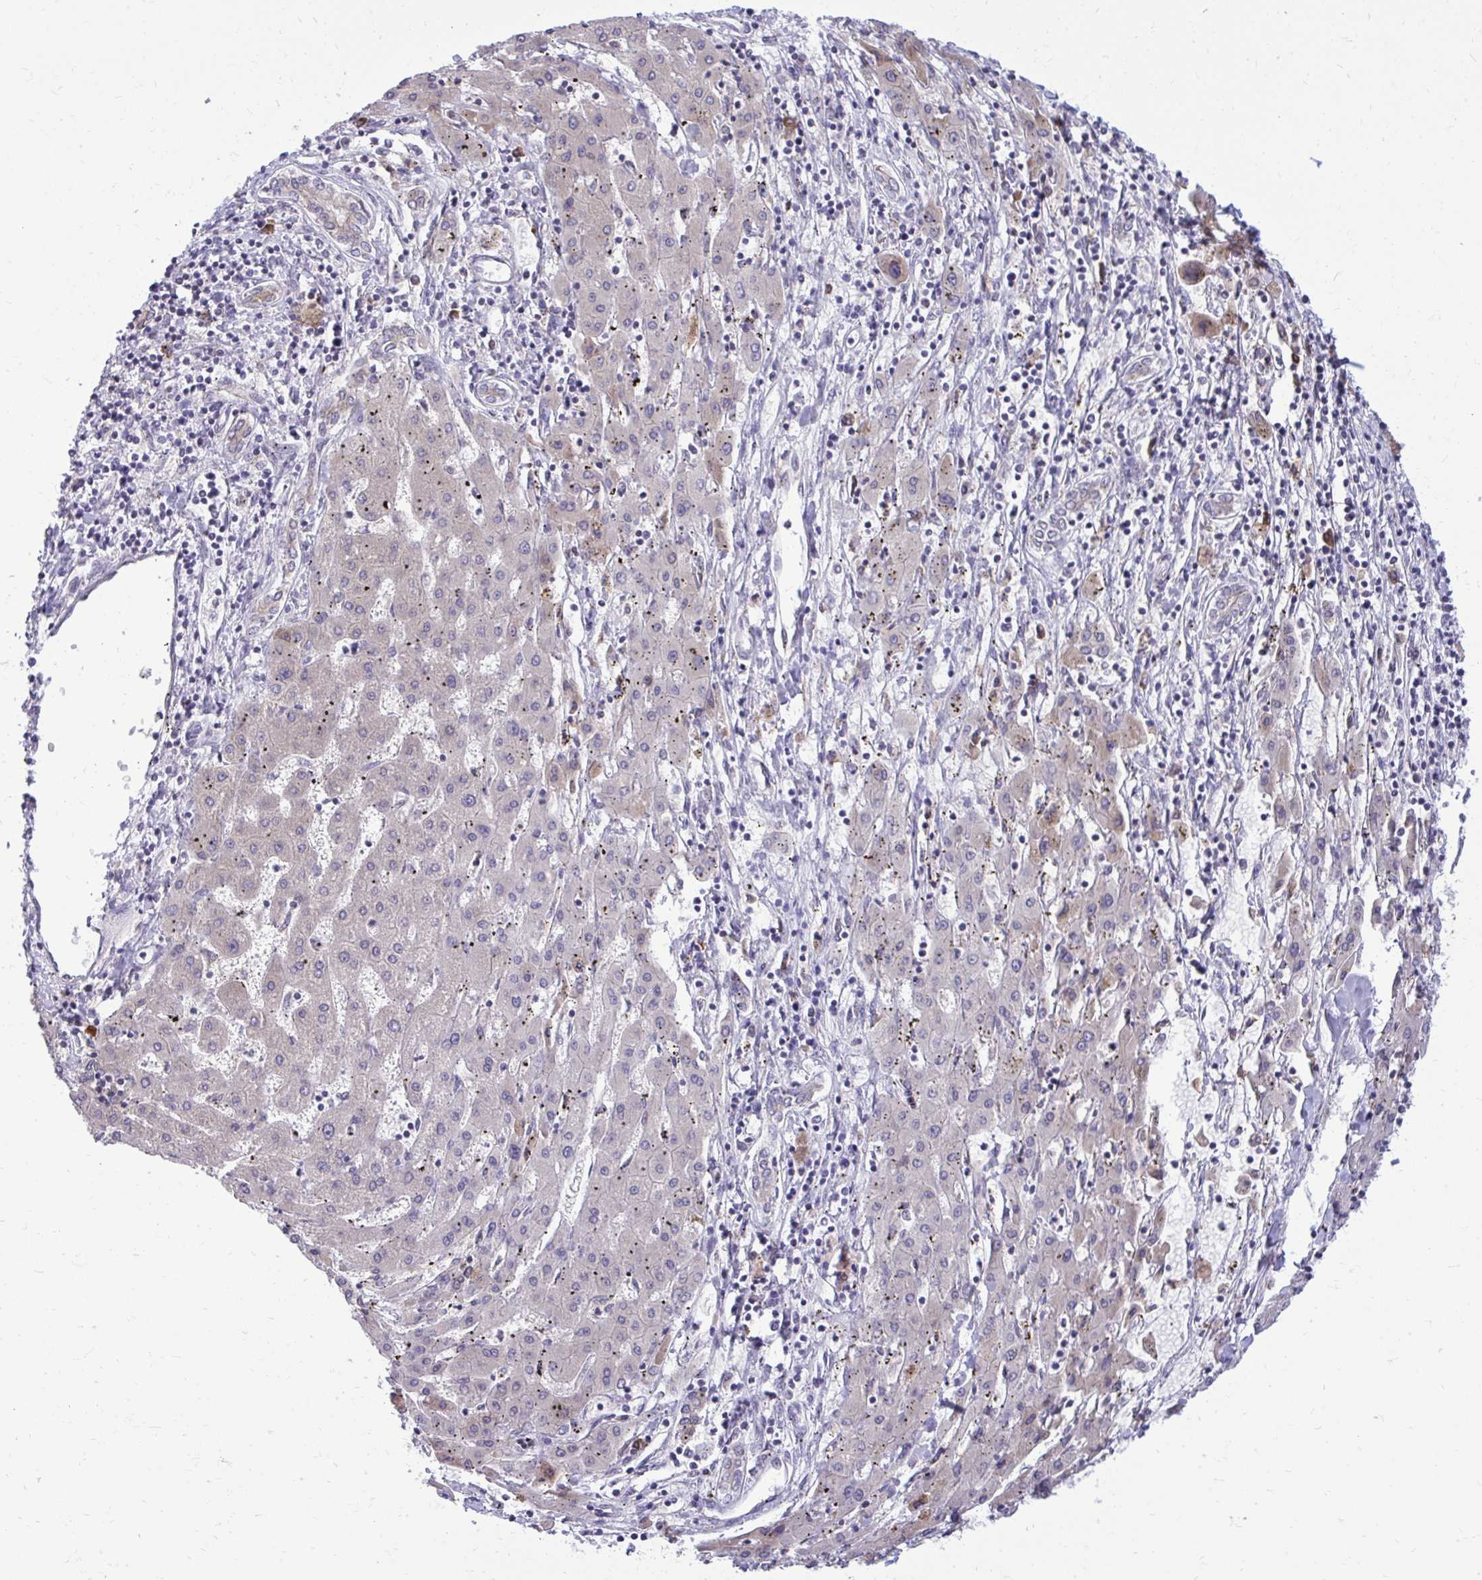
{"staining": {"intensity": "negative", "quantity": "none", "location": "none"}, "tissue": "liver cancer", "cell_type": "Tumor cells", "image_type": "cancer", "snomed": [{"axis": "morphology", "description": "Carcinoma, Hepatocellular, NOS"}, {"axis": "topography", "description": "Liver"}], "caption": "DAB immunohistochemical staining of liver cancer displays no significant positivity in tumor cells. (Stains: DAB IHC with hematoxylin counter stain, Microscopy: brightfield microscopy at high magnification).", "gene": "METTL9", "patient": {"sex": "male", "age": 72}}